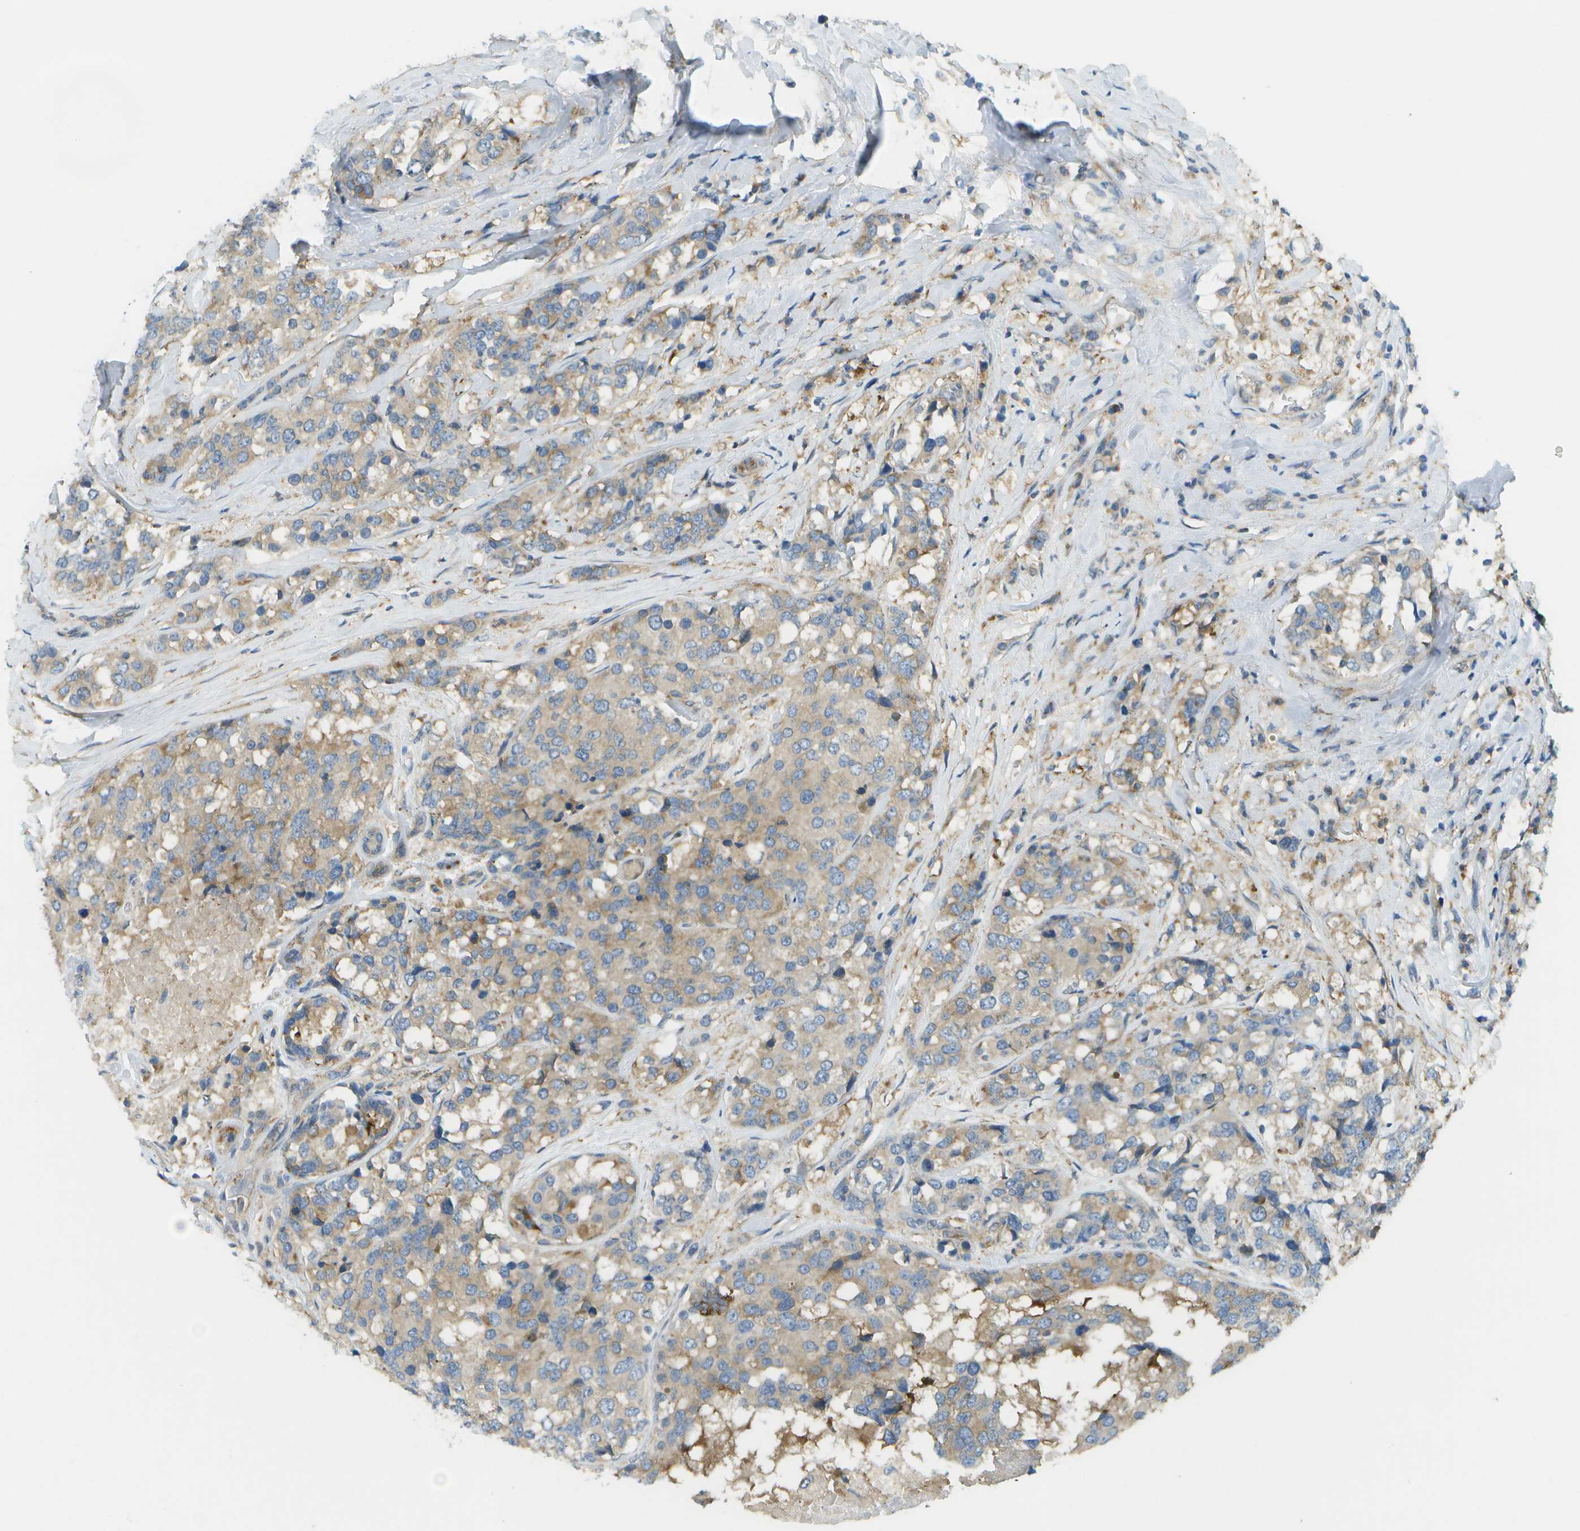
{"staining": {"intensity": "moderate", "quantity": ">75%", "location": "cytoplasmic/membranous"}, "tissue": "breast cancer", "cell_type": "Tumor cells", "image_type": "cancer", "snomed": [{"axis": "morphology", "description": "Lobular carcinoma"}, {"axis": "topography", "description": "Breast"}], "caption": "Moderate cytoplasmic/membranous positivity is seen in about >75% of tumor cells in lobular carcinoma (breast).", "gene": "WNK2", "patient": {"sex": "female", "age": 59}}